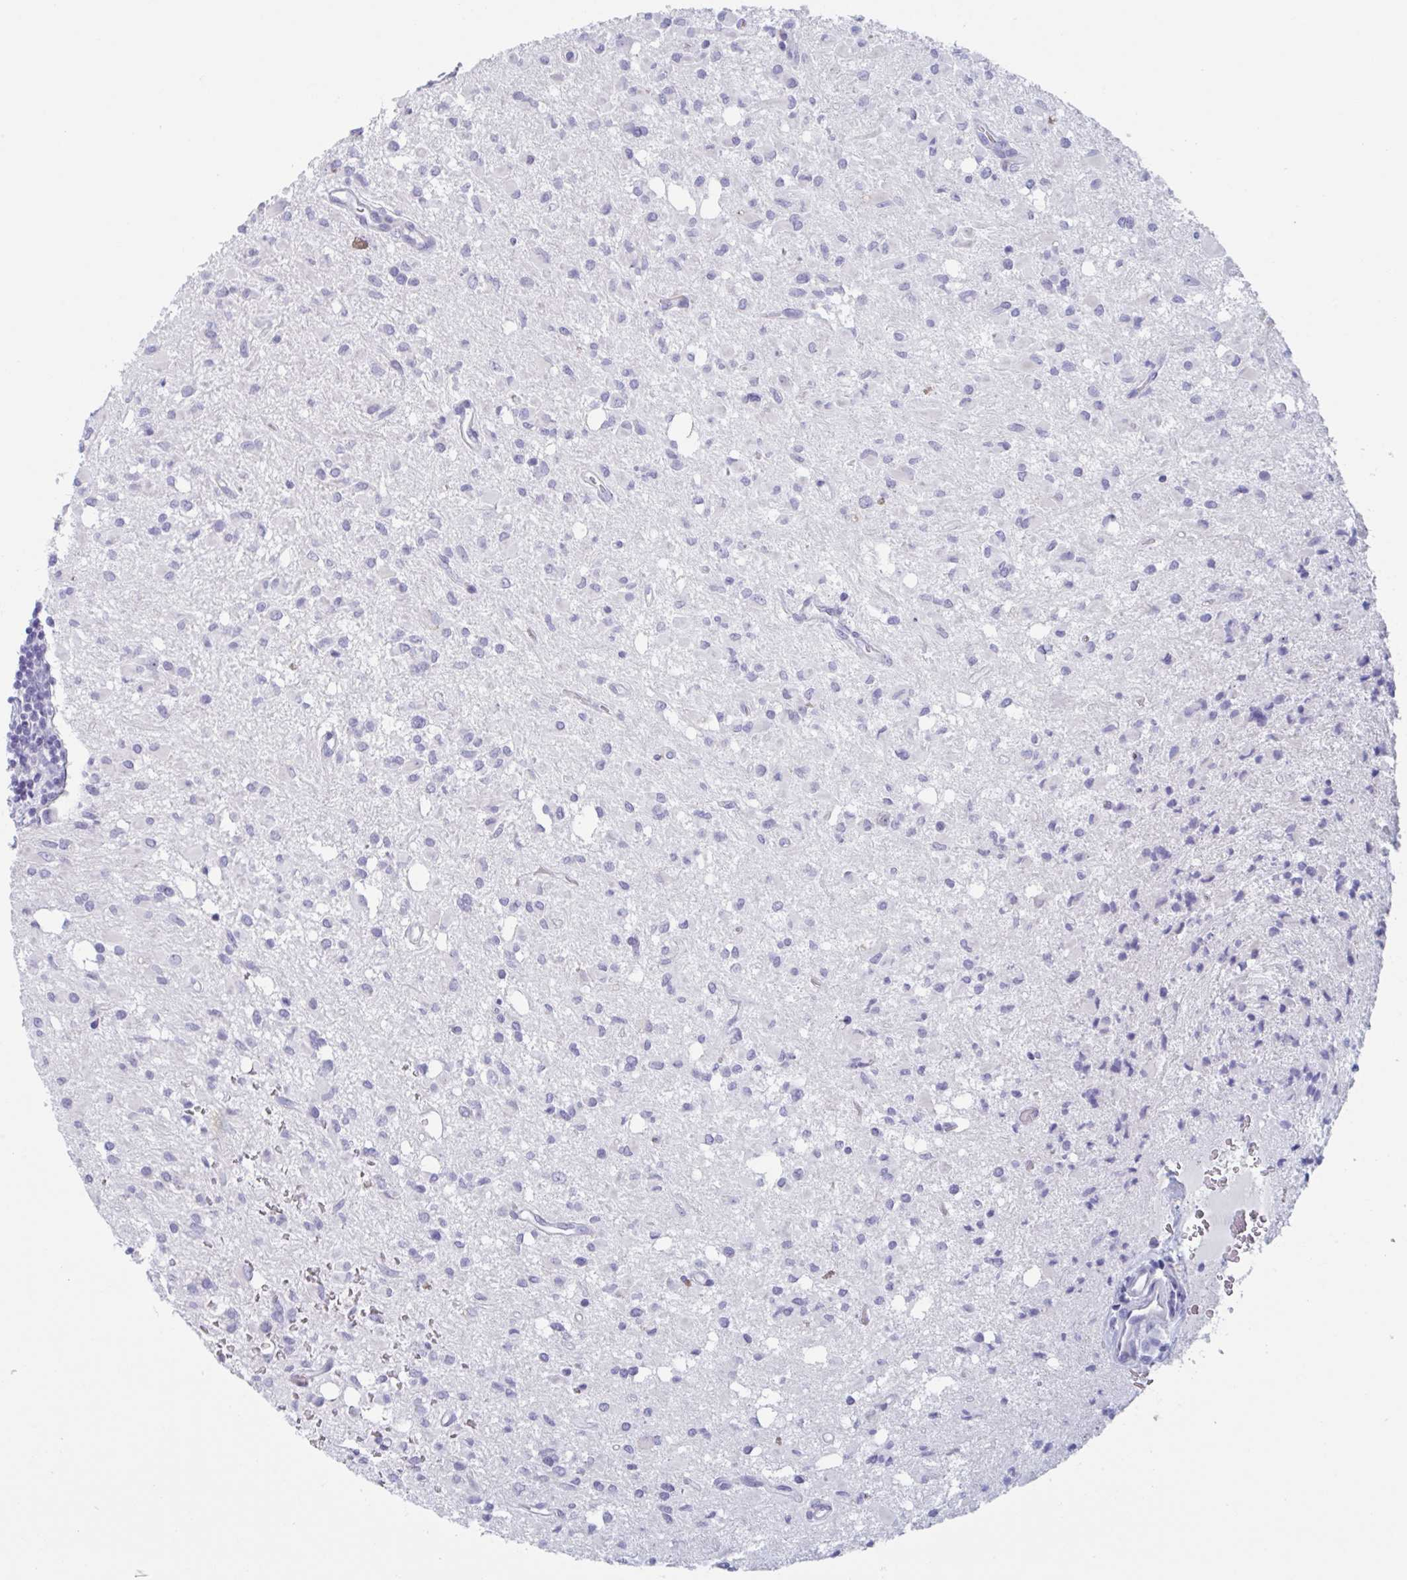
{"staining": {"intensity": "negative", "quantity": "none", "location": "none"}, "tissue": "glioma", "cell_type": "Tumor cells", "image_type": "cancer", "snomed": [{"axis": "morphology", "description": "Glioma, malignant, Low grade"}, {"axis": "topography", "description": "Brain"}], "caption": "DAB (3,3'-diaminobenzidine) immunohistochemical staining of human glioma reveals no significant positivity in tumor cells.", "gene": "HSD11B2", "patient": {"sex": "female", "age": 33}}